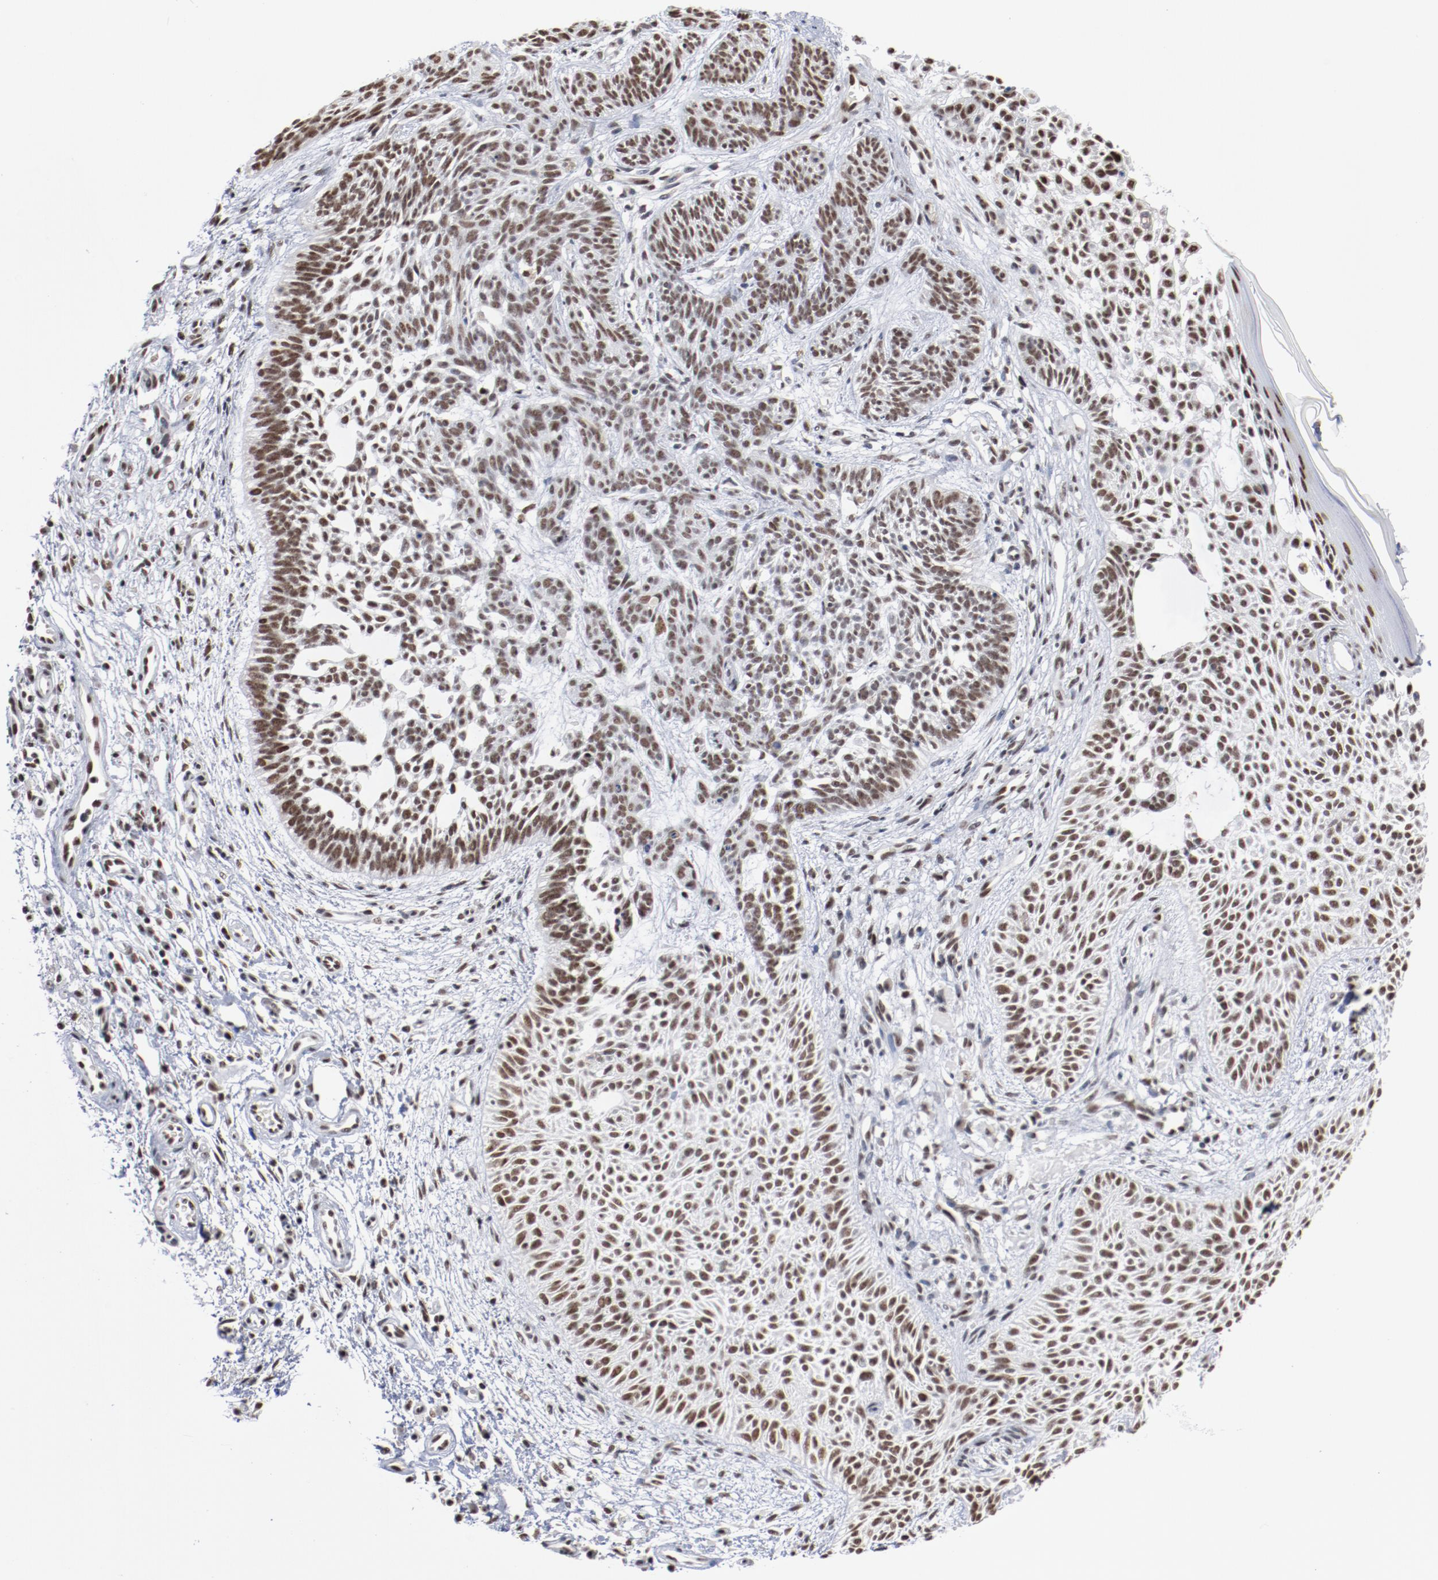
{"staining": {"intensity": "moderate", "quantity": ">75%", "location": "nuclear"}, "tissue": "skin cancer", "cell_type": "Tumor cells", "image_type": "cancer", "snomed": [{"axis": "morphology", "description": "Normal tissue, NOS"}, {"axis": "morphology", "description": "Basal cell carcinoma"}, {"axis": "topography", "description": "Skin"}], "caption": "Immunohistochemical staining of human skin basal cell carcinoma exhibits medium levels of moderate nuclear protein positivity in approximately >75% of tumor cells.", "gene": "BUB3", "patient": {"sex": "female", "age": 69}}